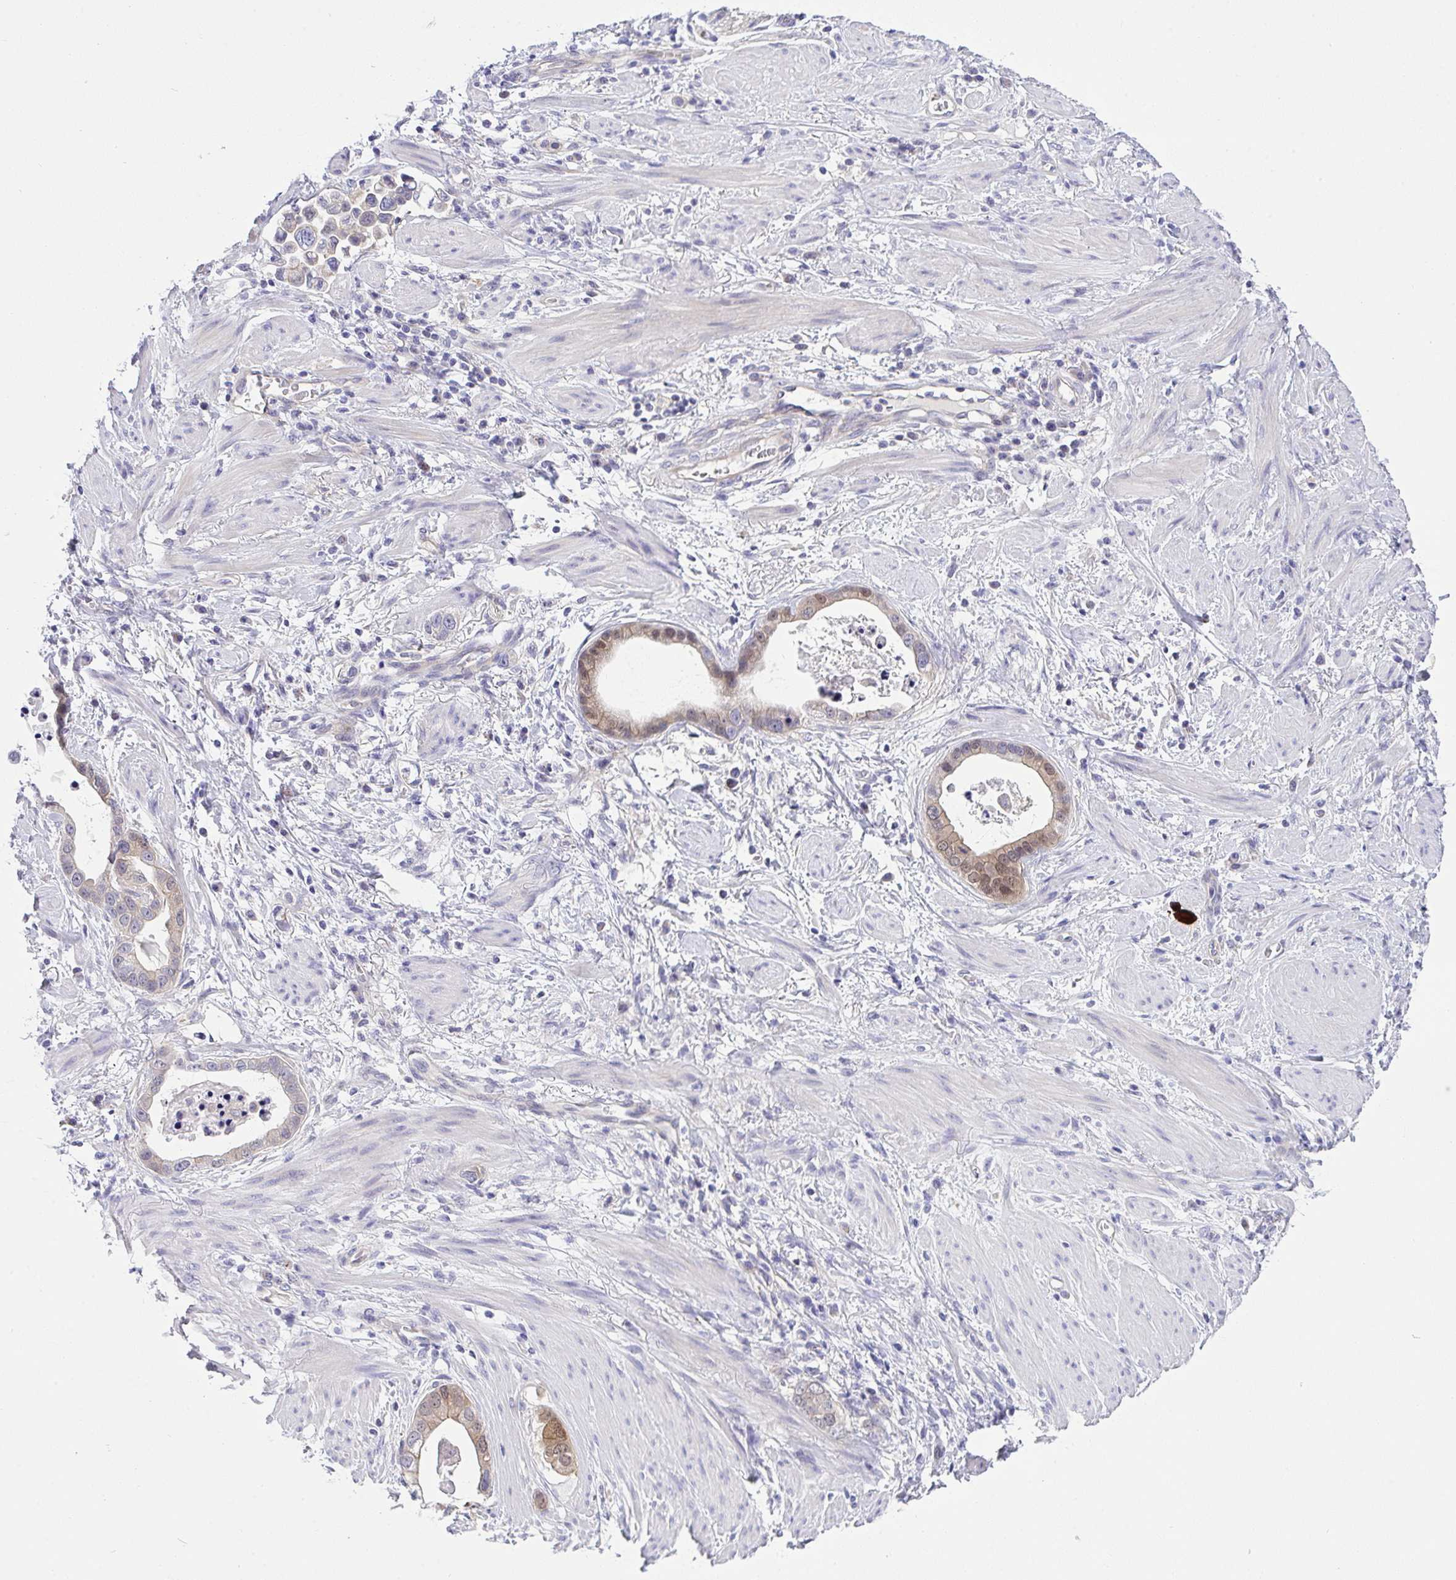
{"staining": {"intensity": "weak", "quantity": "25%-75%", "location": "cytoplasmic/membranous,nuclear"}, "tissue": "stomach cancer", "cell_type": "Tumor cells", "image_type": "cancer", "snomed": [{"axis": "morphology", "description": "Adenocarcinoma, NOS"}, {"axis": "topography", "description": "Stomach, lower"}], "caption": "A low amount of weak cytoplasmic/membranous and nuclear positivity is present in about 25%-75% of tumor cells in stomach cancer tissue.", "gene": "HOXD12", "patient": {"sex": "female", "age": 93}}